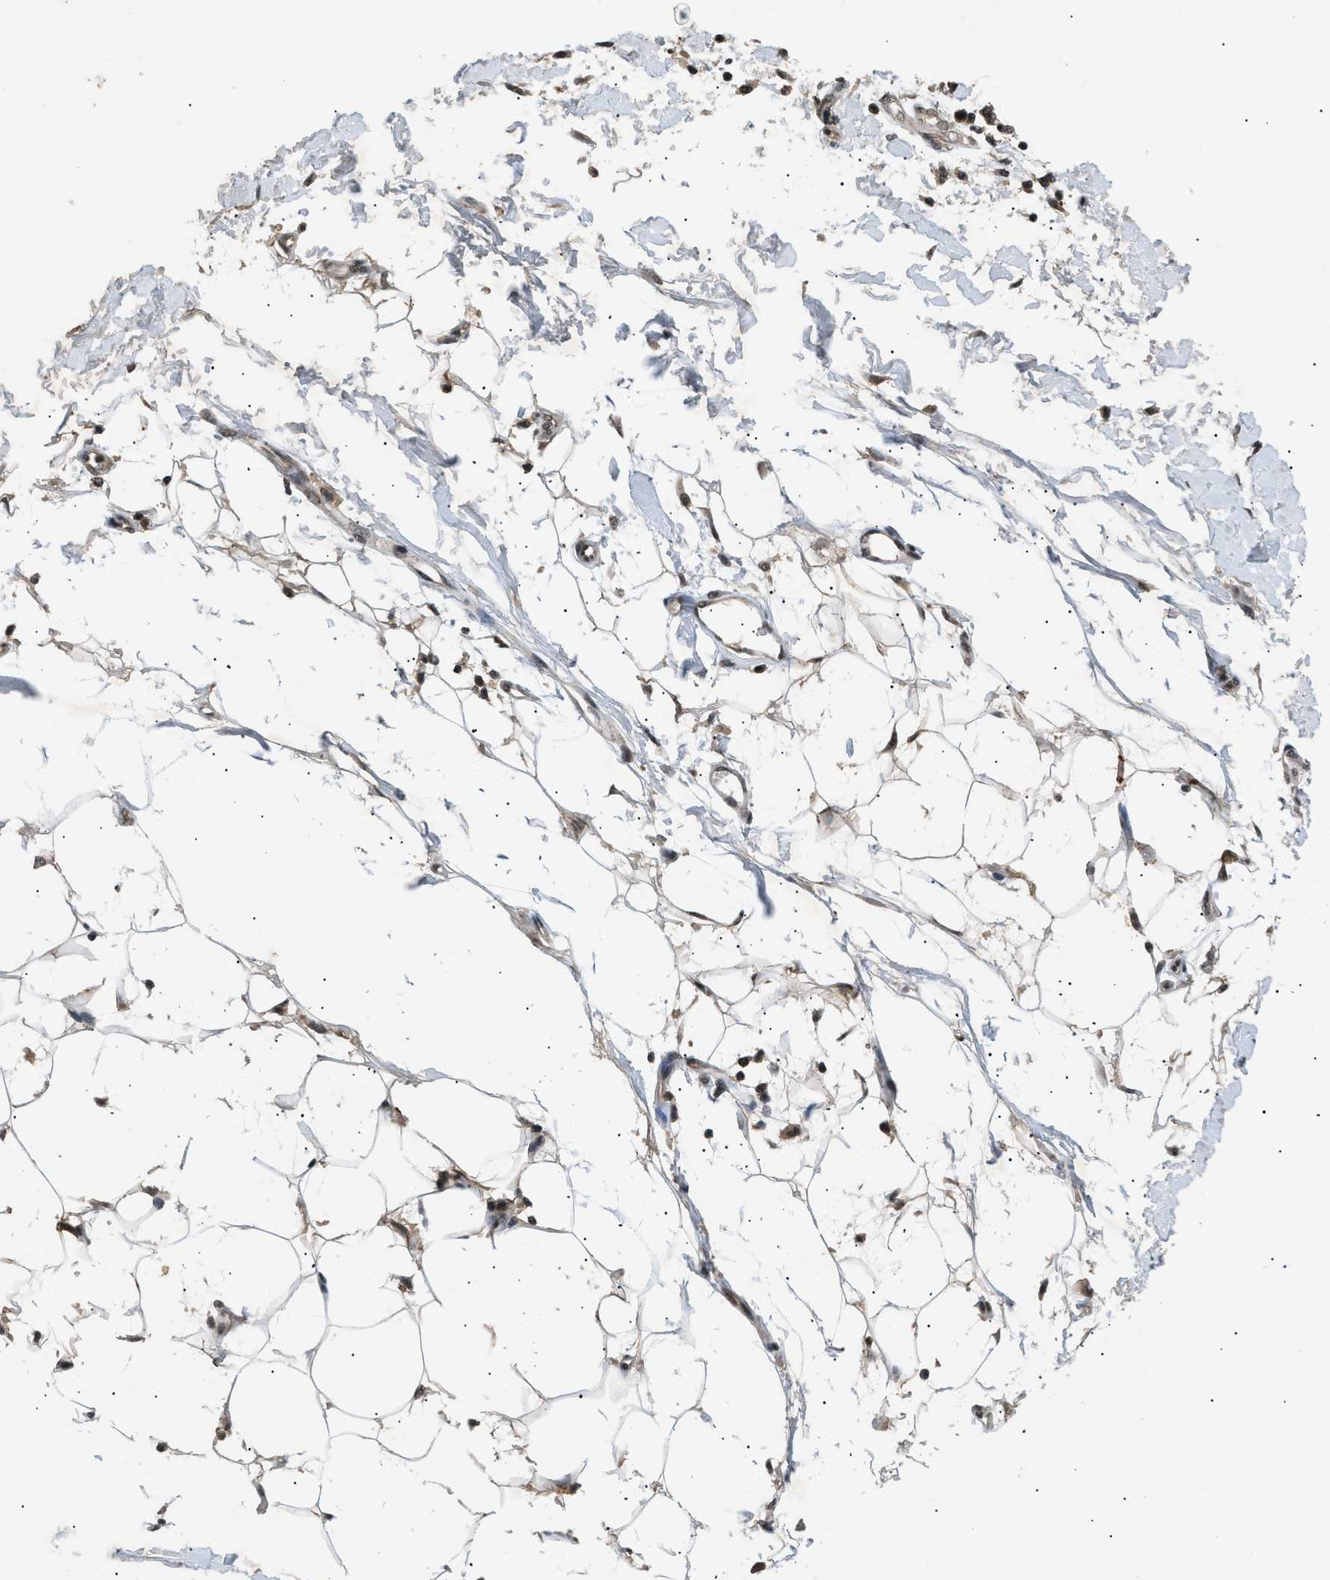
{"staining": {"intensity": "moderate", "quantity": ">75%", "location": "cytoplasmic/membranous,nuclear"}, "tissue": "adipose tissue", "cell_type": "Adipocytes", "image_type": "normal", "snomed": [{"axis": "morphology", "description": "Normal tissue, NOS"}, {"axis": "morphology", "description": "Squamous cell carcinoma, NOS"}, {"axis": "topography", "description": "Skin"}, {"axis": "topography", "description": "Peripheral nerve tissue"}], "caption": "Immunohistochemistry (IHC) of benign human adipose tissue exhibits medium levels of moderate cytoplasmic/membranous,nuclear expression in about >75% of adipocytes. (IHC, brightfield microscopy, high magnification).", "gene": "RBM5", "patient": {"sex": "male", "age": 83}}